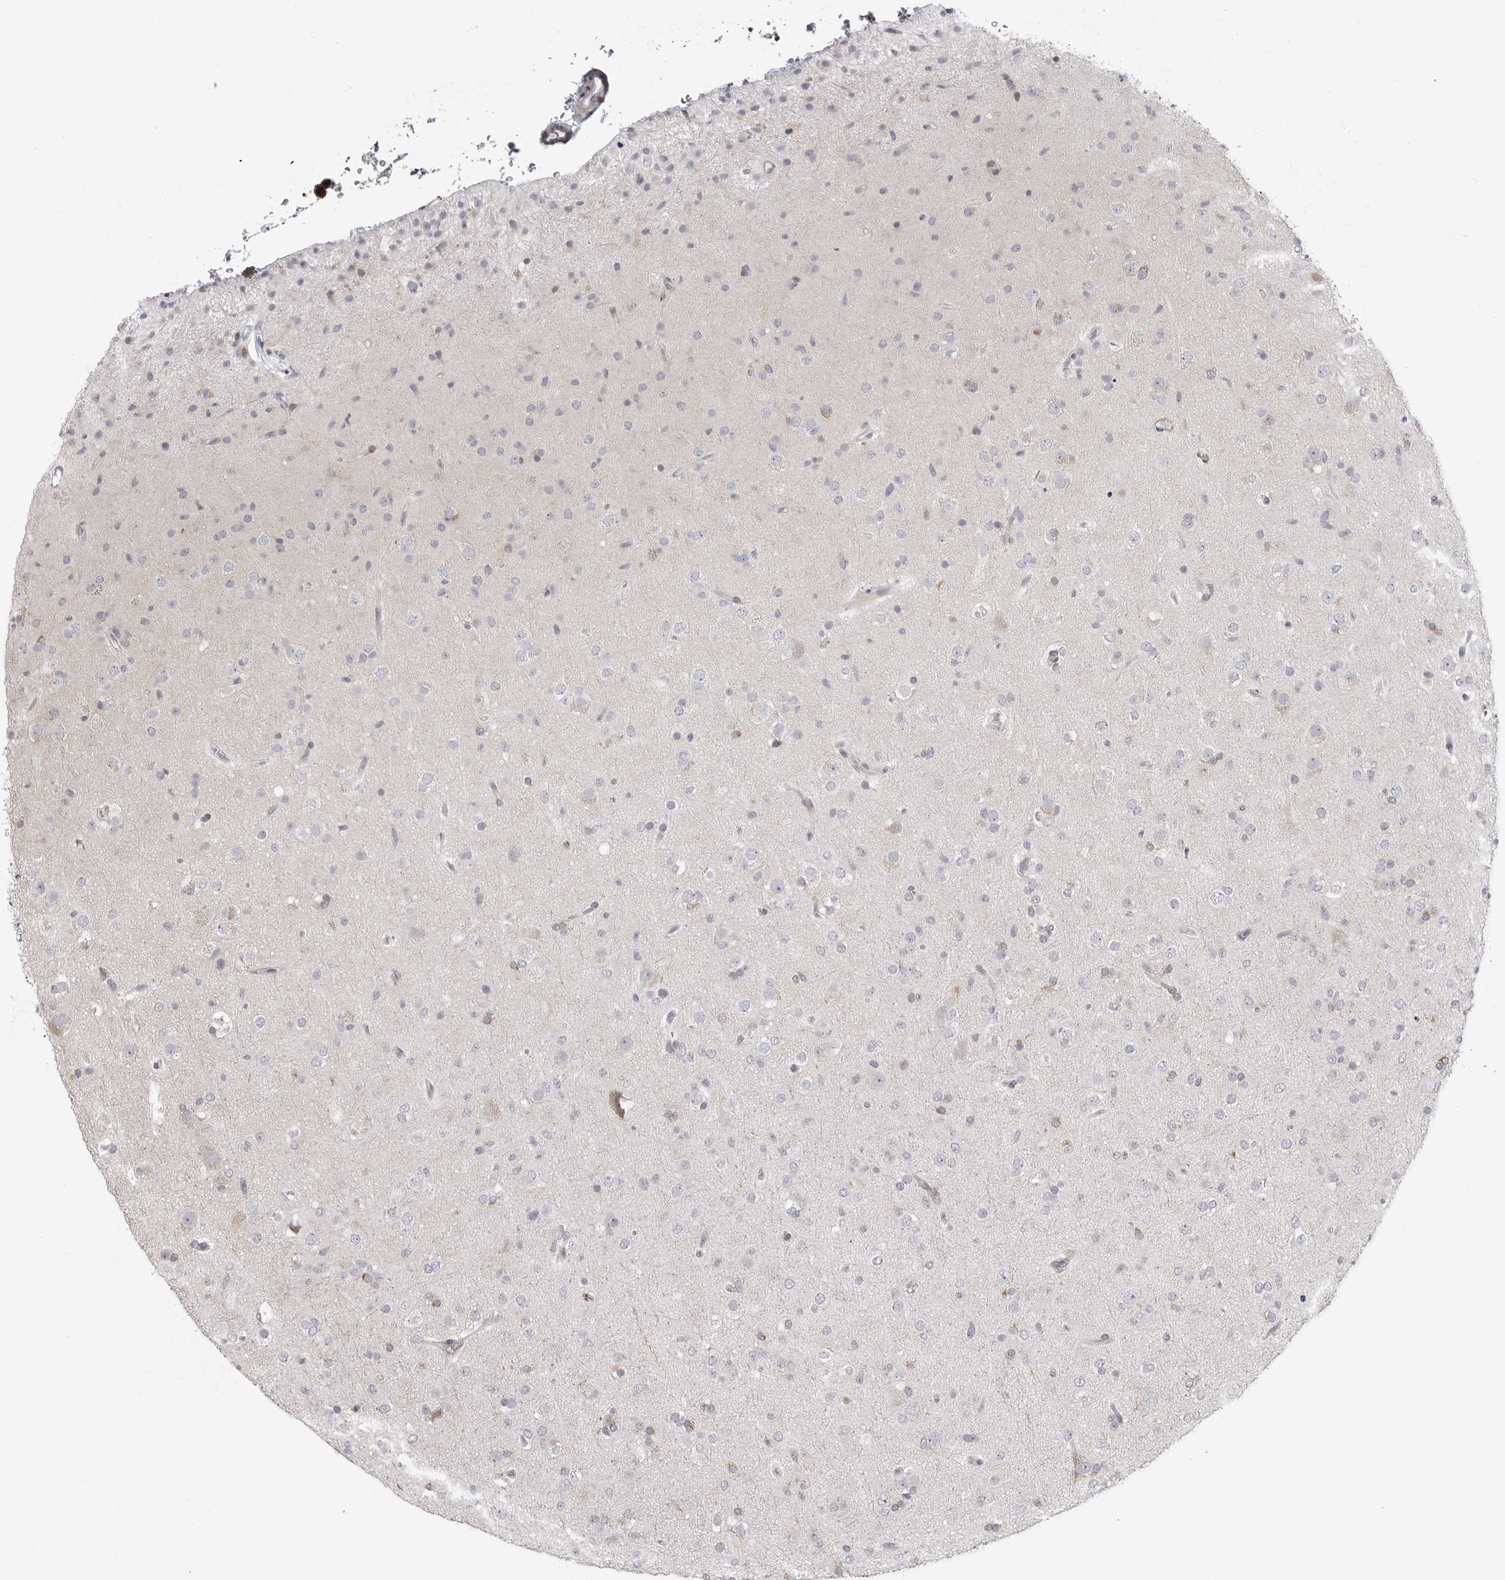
{"staining": {"intensity": "negative", "quantity": "none", "location": "none"}, "tissue": "glioma", "cell_type": "Tumor cells", "image_type": "cancer", "snomed": [{"axis": "morphology", "description": "Glioma, malignant, Low grade"}, {"axis": "topography", "description": "Brain"}], "caption": "This is an immunohistochemistry micrograph of human low-grade glioma (malignant). There is no staining in tumor cells.", "gene": "MAP7D1", "patient": {"sex": "male", "age": 65}}